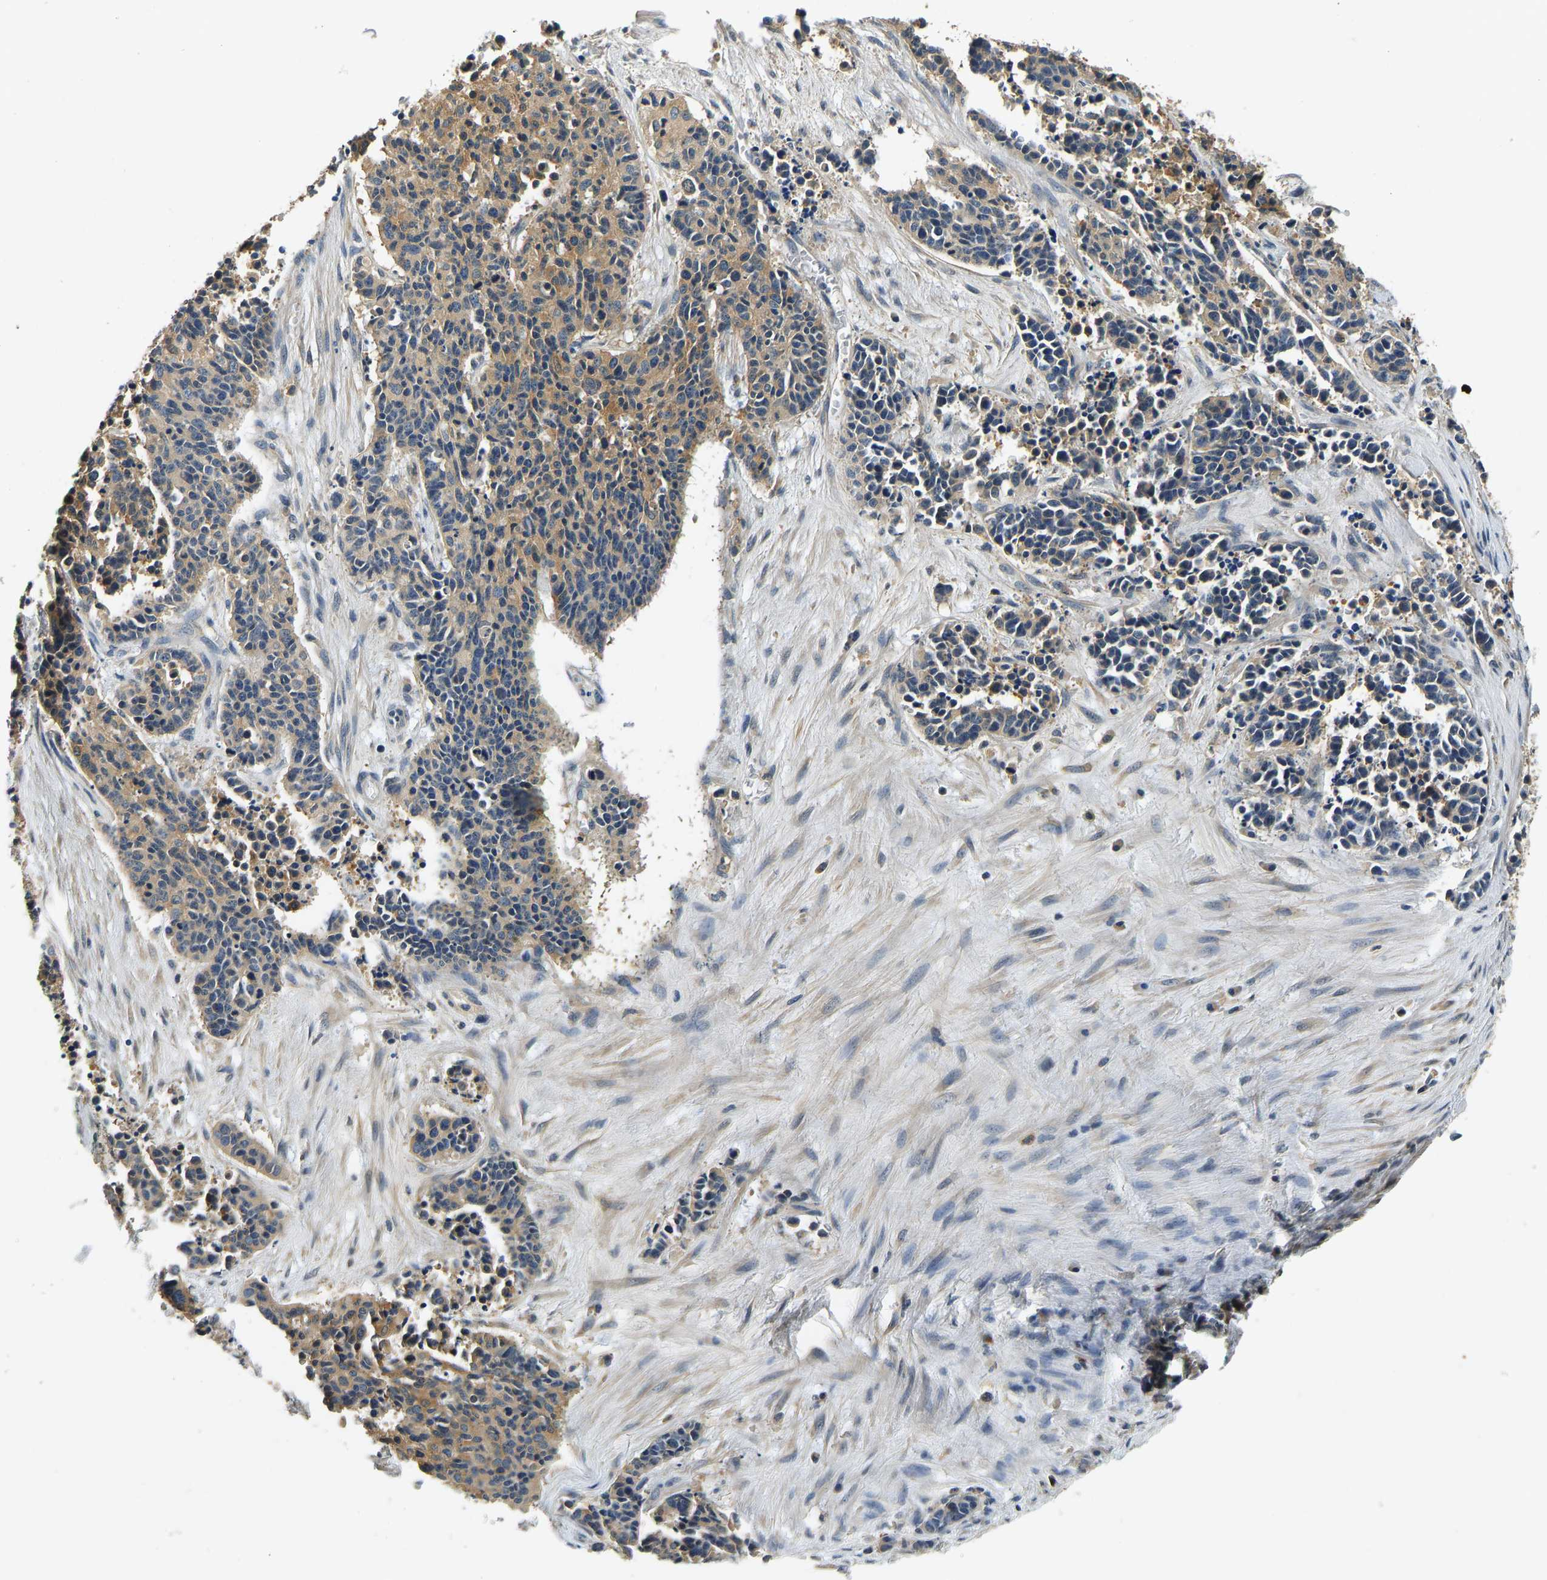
{"staining": {"intensity": "moderate", "quantity": ">75%", "location": "cytoplasmic/membranous"}, "tissue": "cervical cancer", "cell_type": "Tumor cells", "image_type": "cancer", "snomed": [{"axis": "morphology", "description": "Squamous cell carcinoma, NOS"}, {"axis": "topography", "description": "Cervix"}], "caption": "Tumor cells demonstrate moderate cytoplasmic/membranous staining in approximately >75% of cells in cervical cancer (squamous cell carcinoma). Using DAB (brown) and hematoxylin (blue) stains, captured at high magnification using brightfield microscopy.", "gene": "RESF1", "patient": {"sex": "female", "age": 35}}